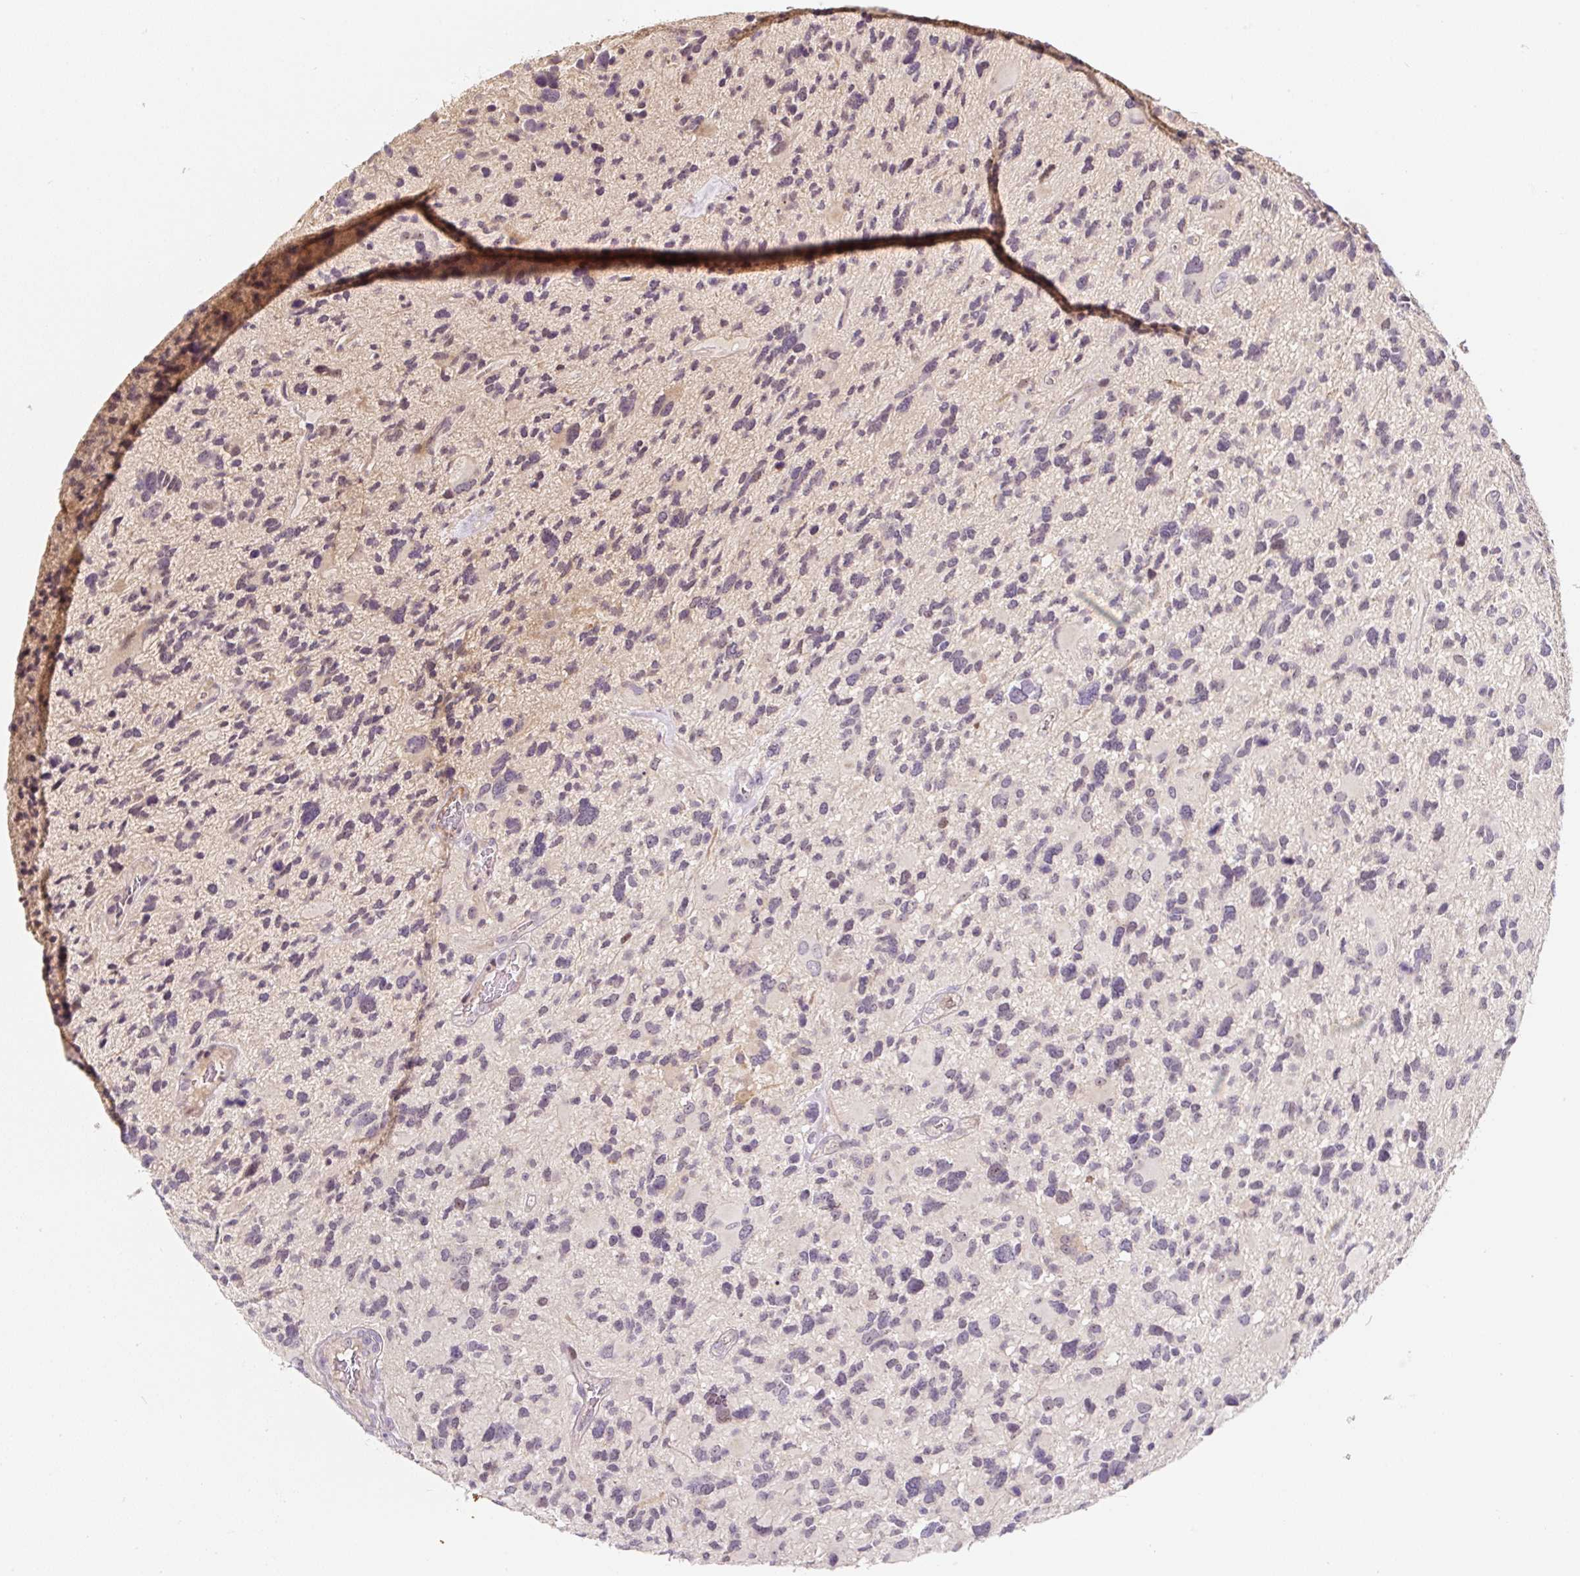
{"staining": {"intensity": "weak", "quantity": "<25%", "location": "nuclear"}, "tissue": "glioma", "cell_type": "Tumor cells", "image_type": "cancer", "snomed": [{"axis": "morphology", "description": "Glioma, malignant, High grade"}, {"axis": "topography", "description": "Brain"}], "caption": "This is an immunohistochemistry histopathology image of malignant glioma (high-grade). There is no positivity in tumor cells.", "gene": "PWWP3B", "patient": {"sex": "female", "age": 11}}